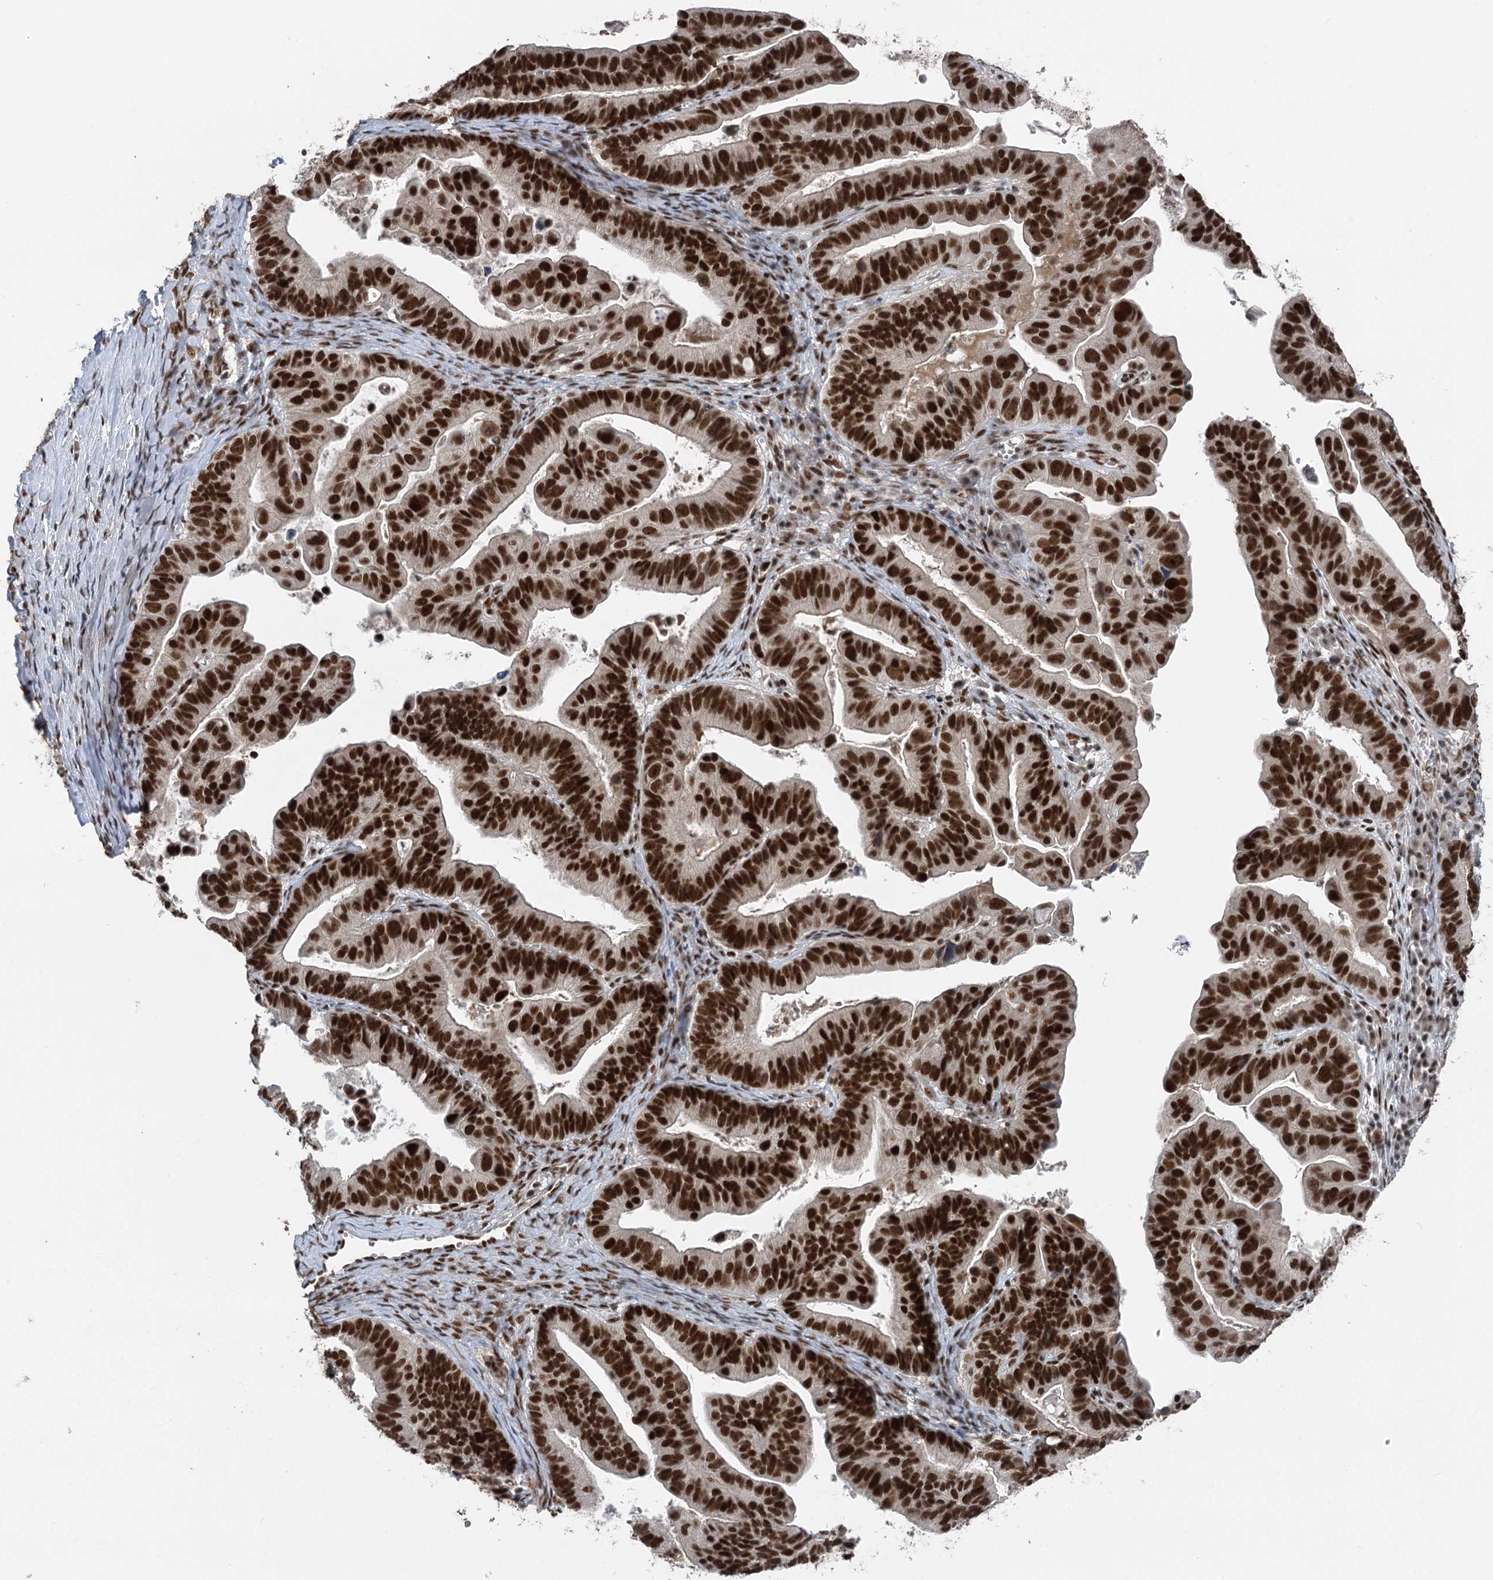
{"staining": {"intensity": "strong", "quantity": ">75%", "location": "nuclear"}, "tissue": "ovarian cancer", "cell_type": "Tumor cells", "image_type": "cancer", "snomed": [{"axis": "morphology", "description": "Cystadenocarcinoma, serous, NOS"}, {"axis": "topography", "description": "Ovary"}], "caption": "This is a micrograph of IHC staining of ovarian serous cystadenocarcinoma, which shows strong positivity in the nuclear of tumor cells.", "gene": "CGGBP1", "patient": {"sex": "female", "age": 56}}